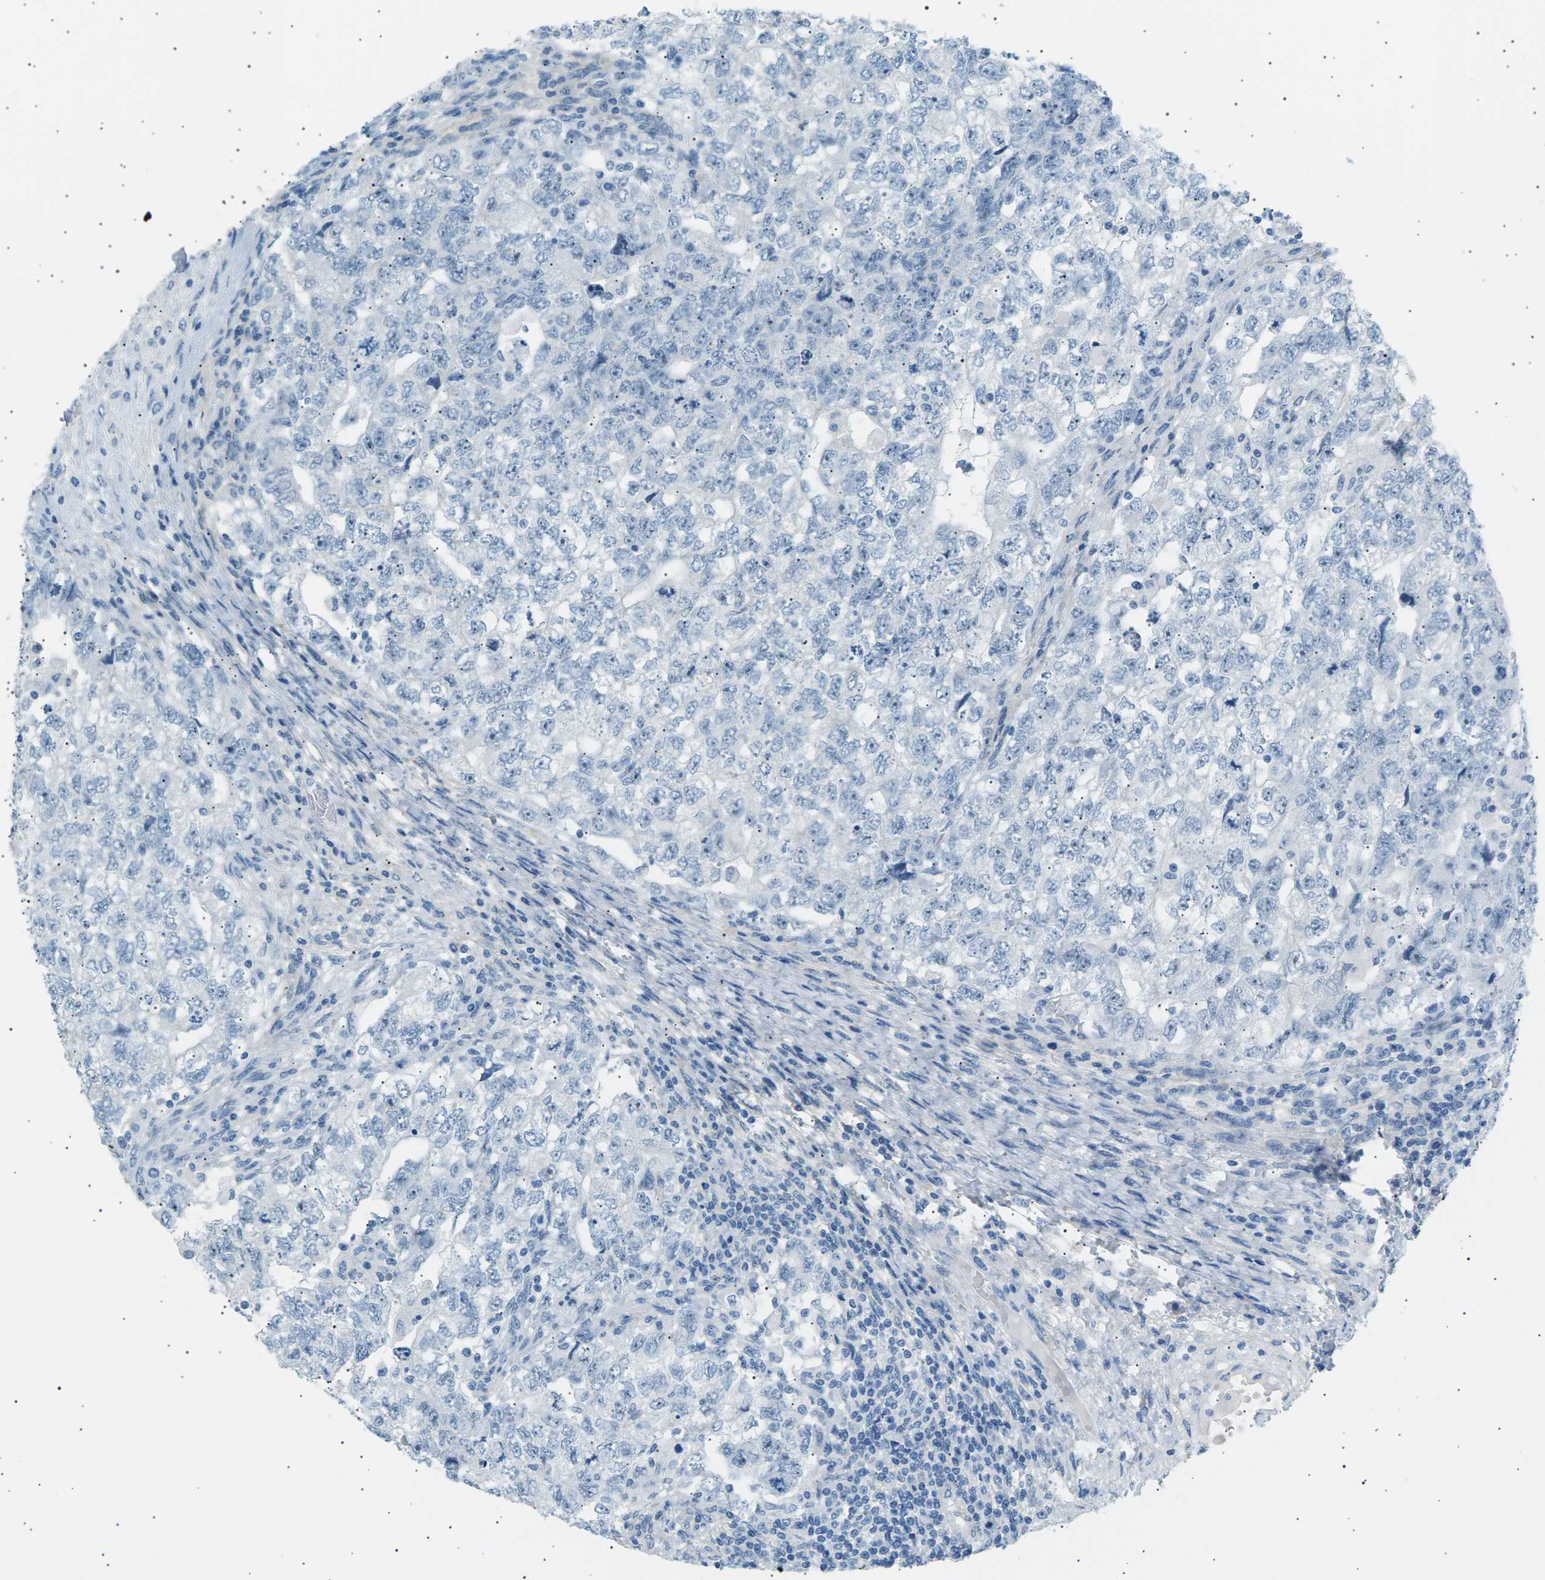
{"staining": {"intensity": "negative", "quantity": "none", "location": "none"}, "tissue": "testis cancer", "cell_type": "Tumor cells", "image_type": "cancer", "snomed": [{"axis": "morphology", "description": "Carcinoma, Embryonal, NOS"}, {"axis": "topography", "description": "Testis"}], "caption": "Immunohistochemical staining of human testis cancer (embryonal carcinoma) exhibits no significant expression in tumor cells.", "gene": "SEPTIN5", "patient": {"sex": "male", "age": 36}}